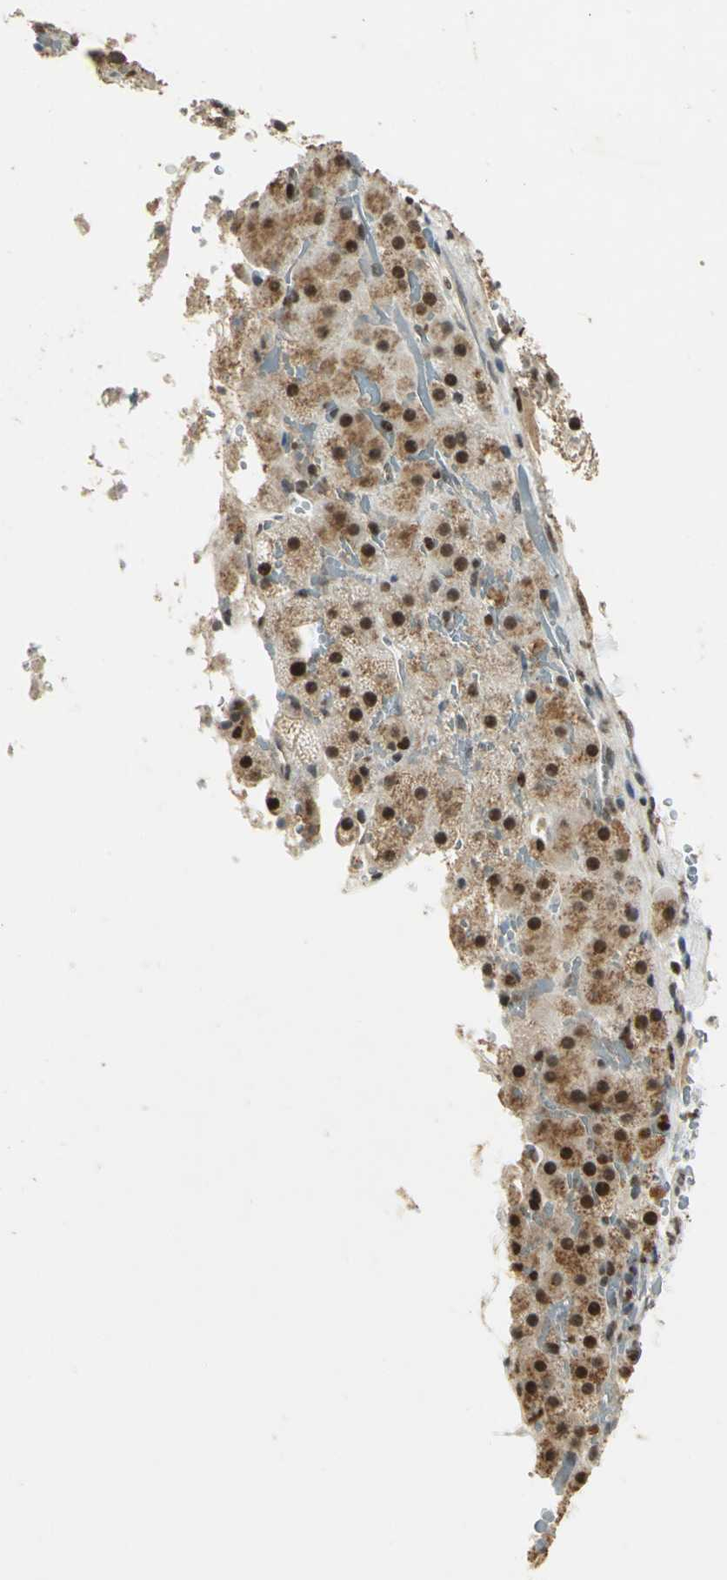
{"staining": {"intensity": "strong", "quantity": ">75%", "location": "nuclear"}, "tissue": "adrenal gland", "cell_type": "Glandular cells", "image_type": "normal", "snomed": [{"axis": "morphology", "description": "Normal tissue, NOS"}, {"axis": "topography", "description": "Adrenal gland"}], "caption": "High-power microscopy captured an immunohistochemistry micrograph of normal adrenal gland, revealing strong nuclear expression in approximately >75% of glandular cells. Immunohistochemistry (ihc) stains the protein of interest in brown and the nuclei are stained blue.", "gene": "RAD17", "patient": {"sex": "female", "age": 59}}